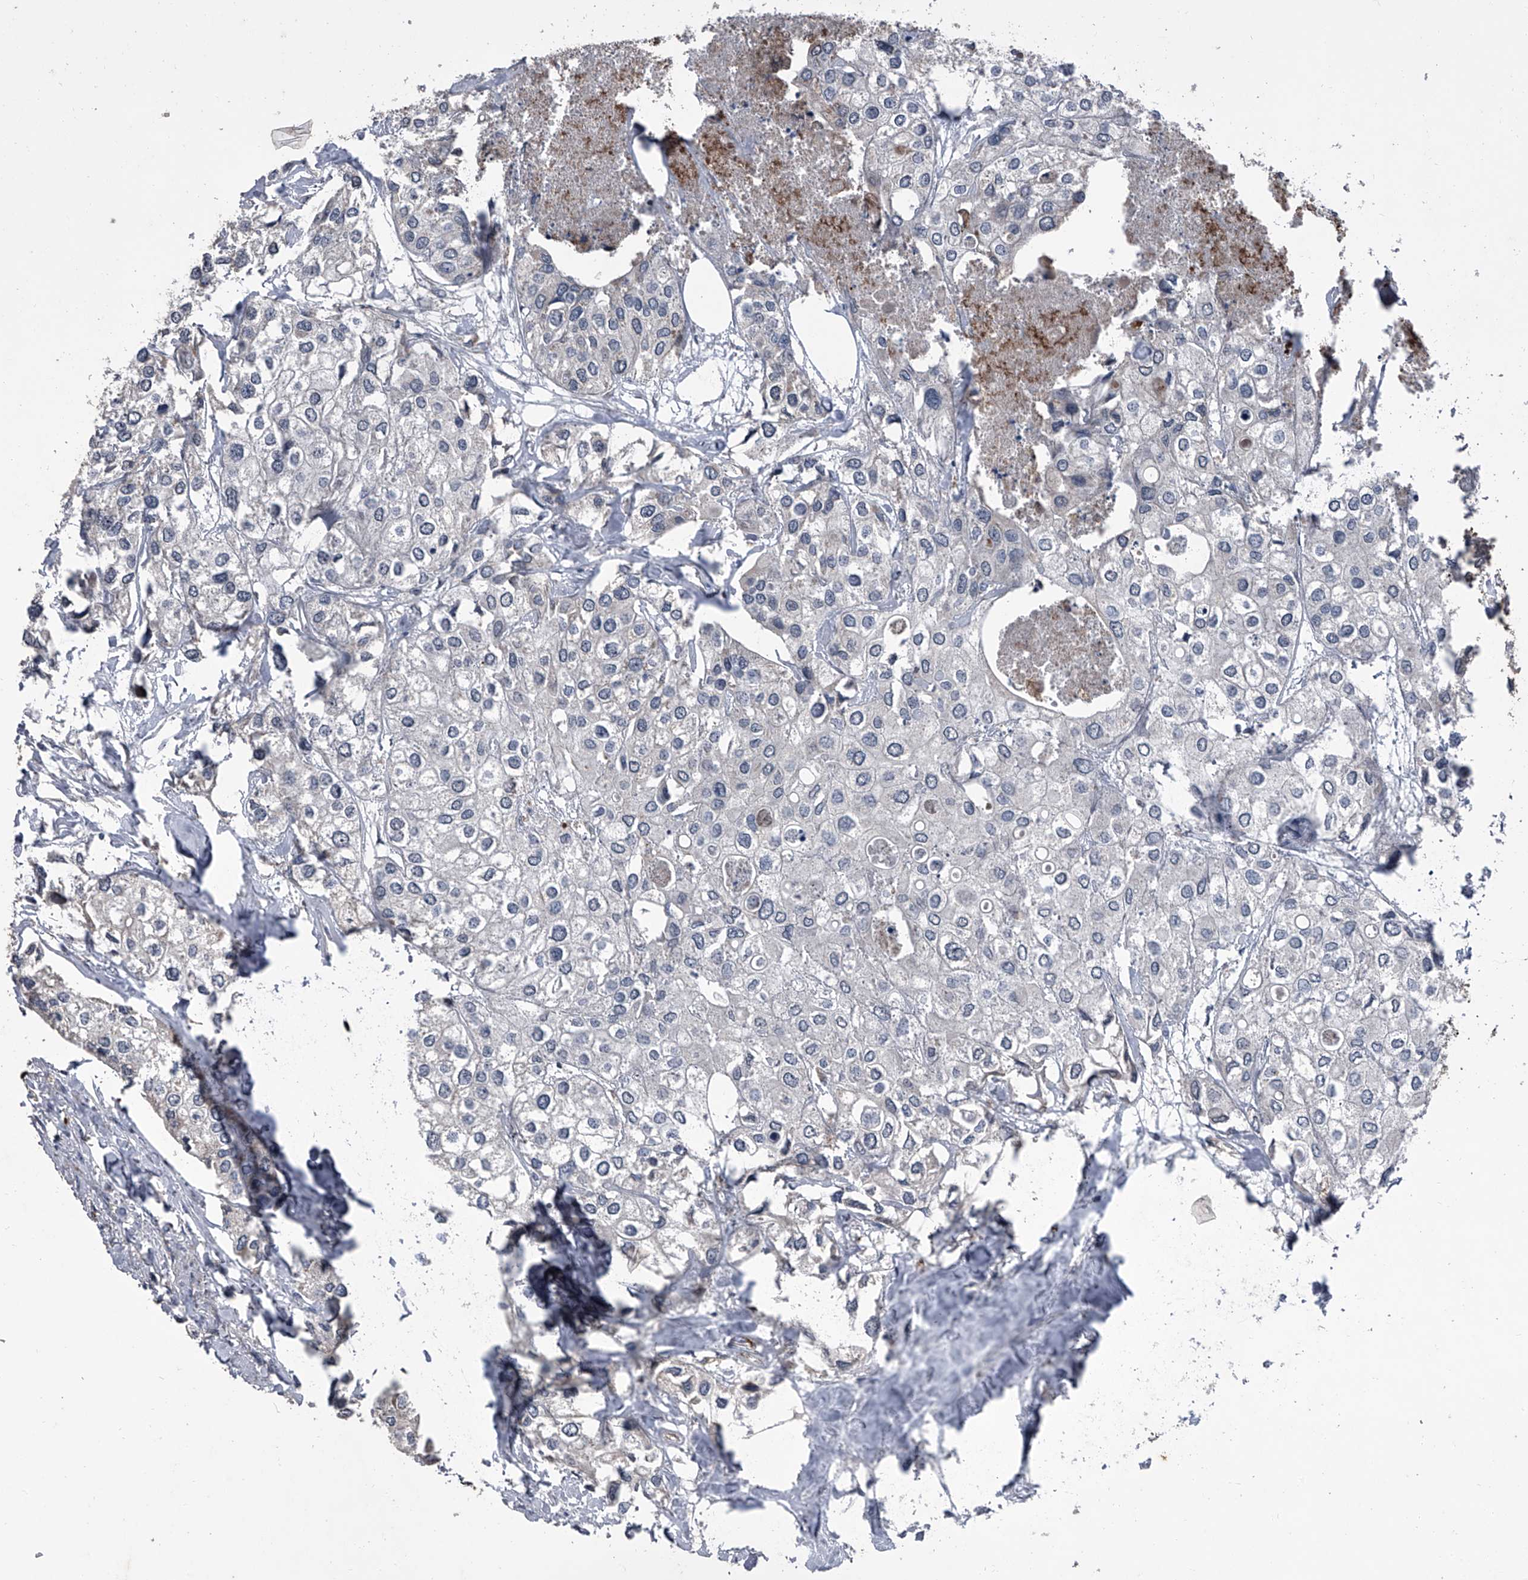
{"staining": {"intensity": "negative", "quantity": "none", "location": "none"}, "tissue": "urothelial cancer", "cell_type": "Tumor cells", "image_type": "cancer", "snomed": [{"axis": "morphology", "description": "Urothelial carcinoma, High grade"}, {"axis": "topography", "description": "Urinary bladder"}], "caption": "The IHC photomicrograph has no significant expression in tumor cells of urothelial carcinoma (high-grade) tissue.", "gene": "CEP85L", "patient": {"sex": "male", "age": 64}}